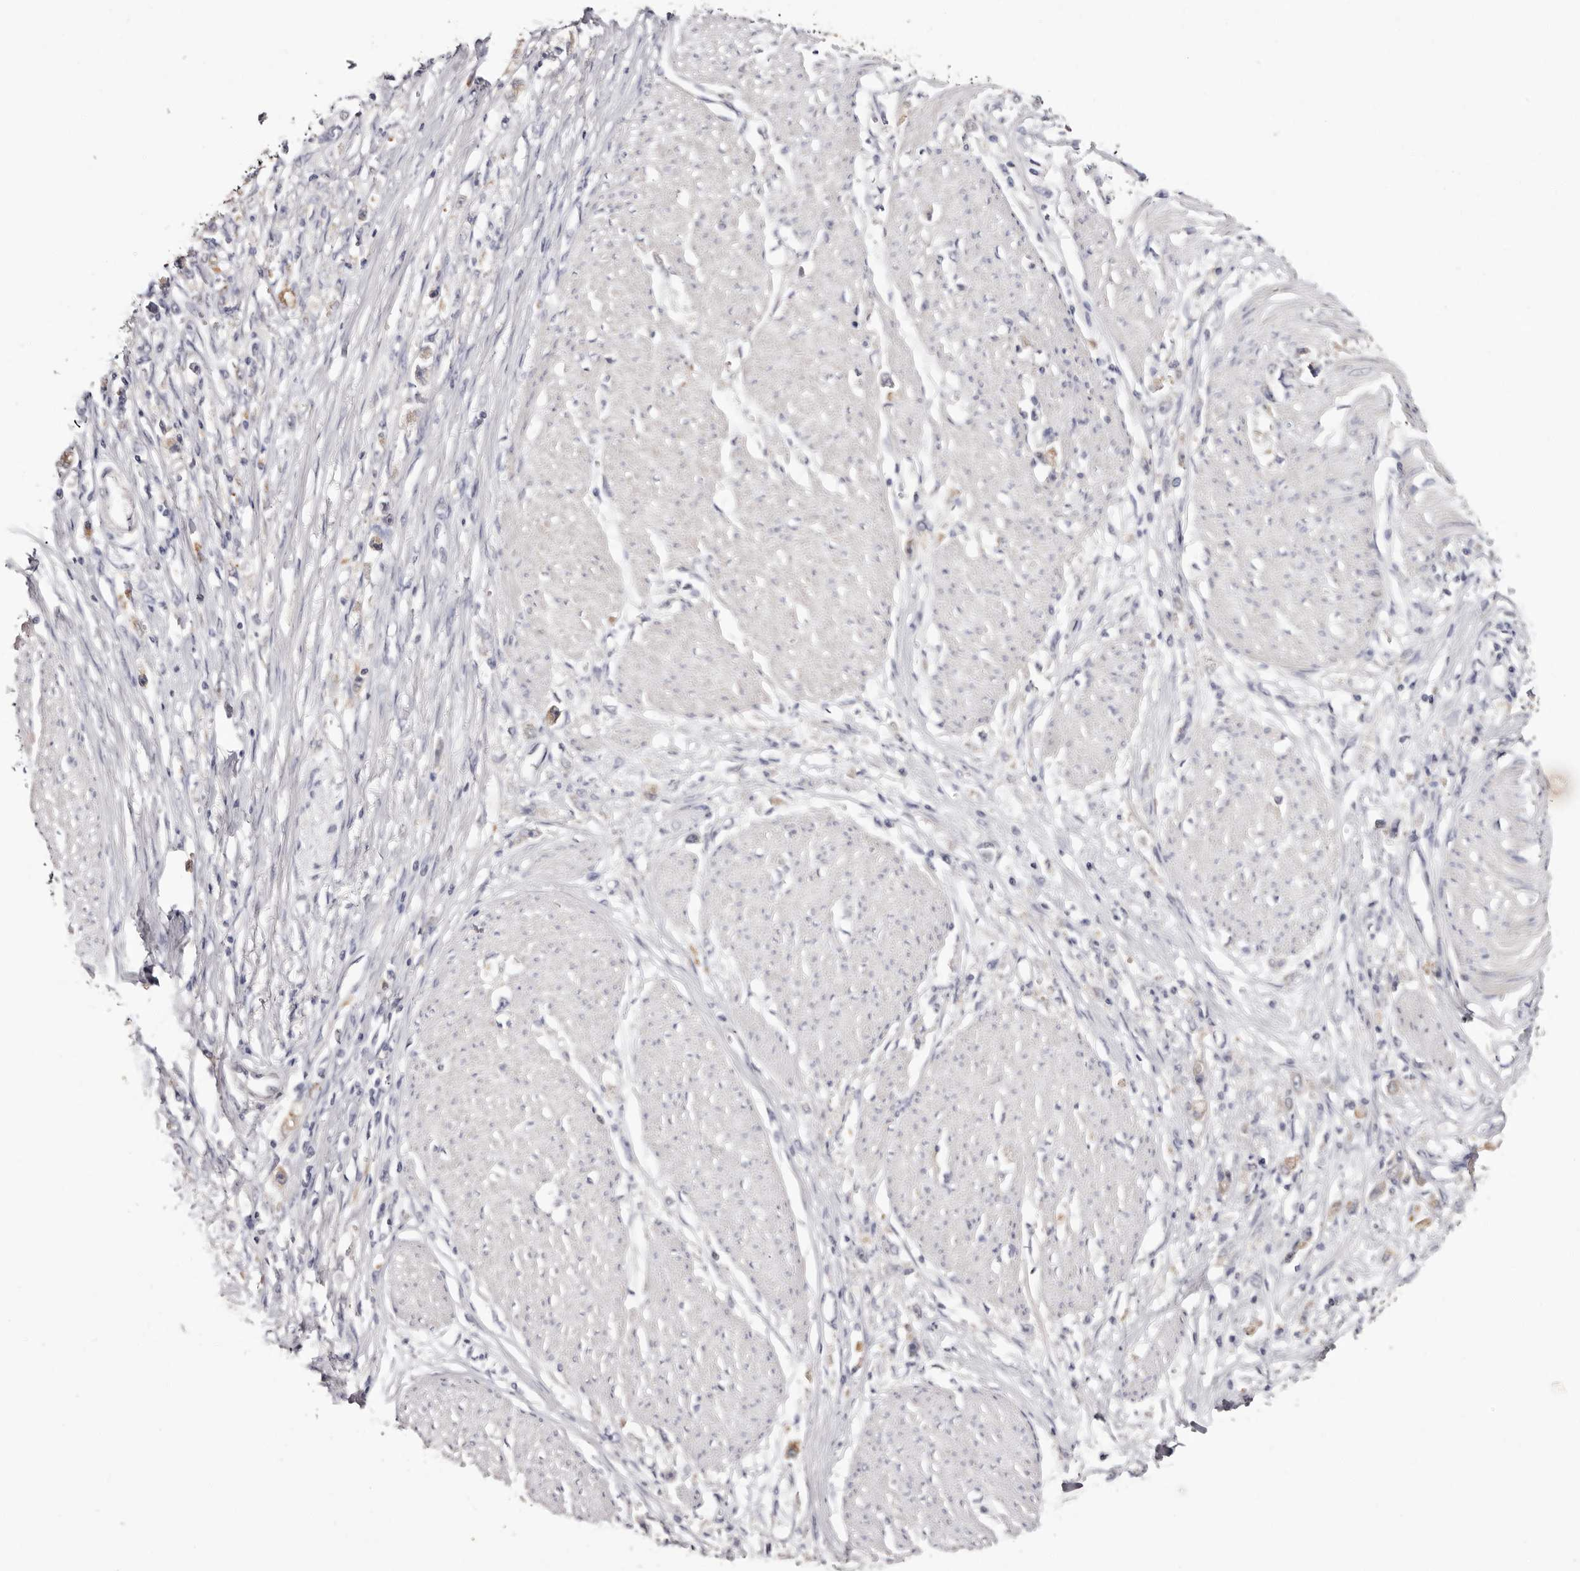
{"staining": {"intensity": "moderate", "quantity": "<25%", "location": "cytoplasmic/membranous"}, "tissue": "stomach cancer", "cell_type": "Tumor cells", "image_type": "cancer", "snomed": [{"axis": "morphology", "description": "Adenocarcinoma, NOS"}, {"axis": "topography", "description": "Stomach"}], "caption": "About <25% of tumor cells in stomach cancer (adenocarcinoma) show moderate cytoplasmic/membranous protein staining as visualized by brown immunohistochemical staining.", "gene": "STK16", "patient": {"sex": "female", "age": 59}}